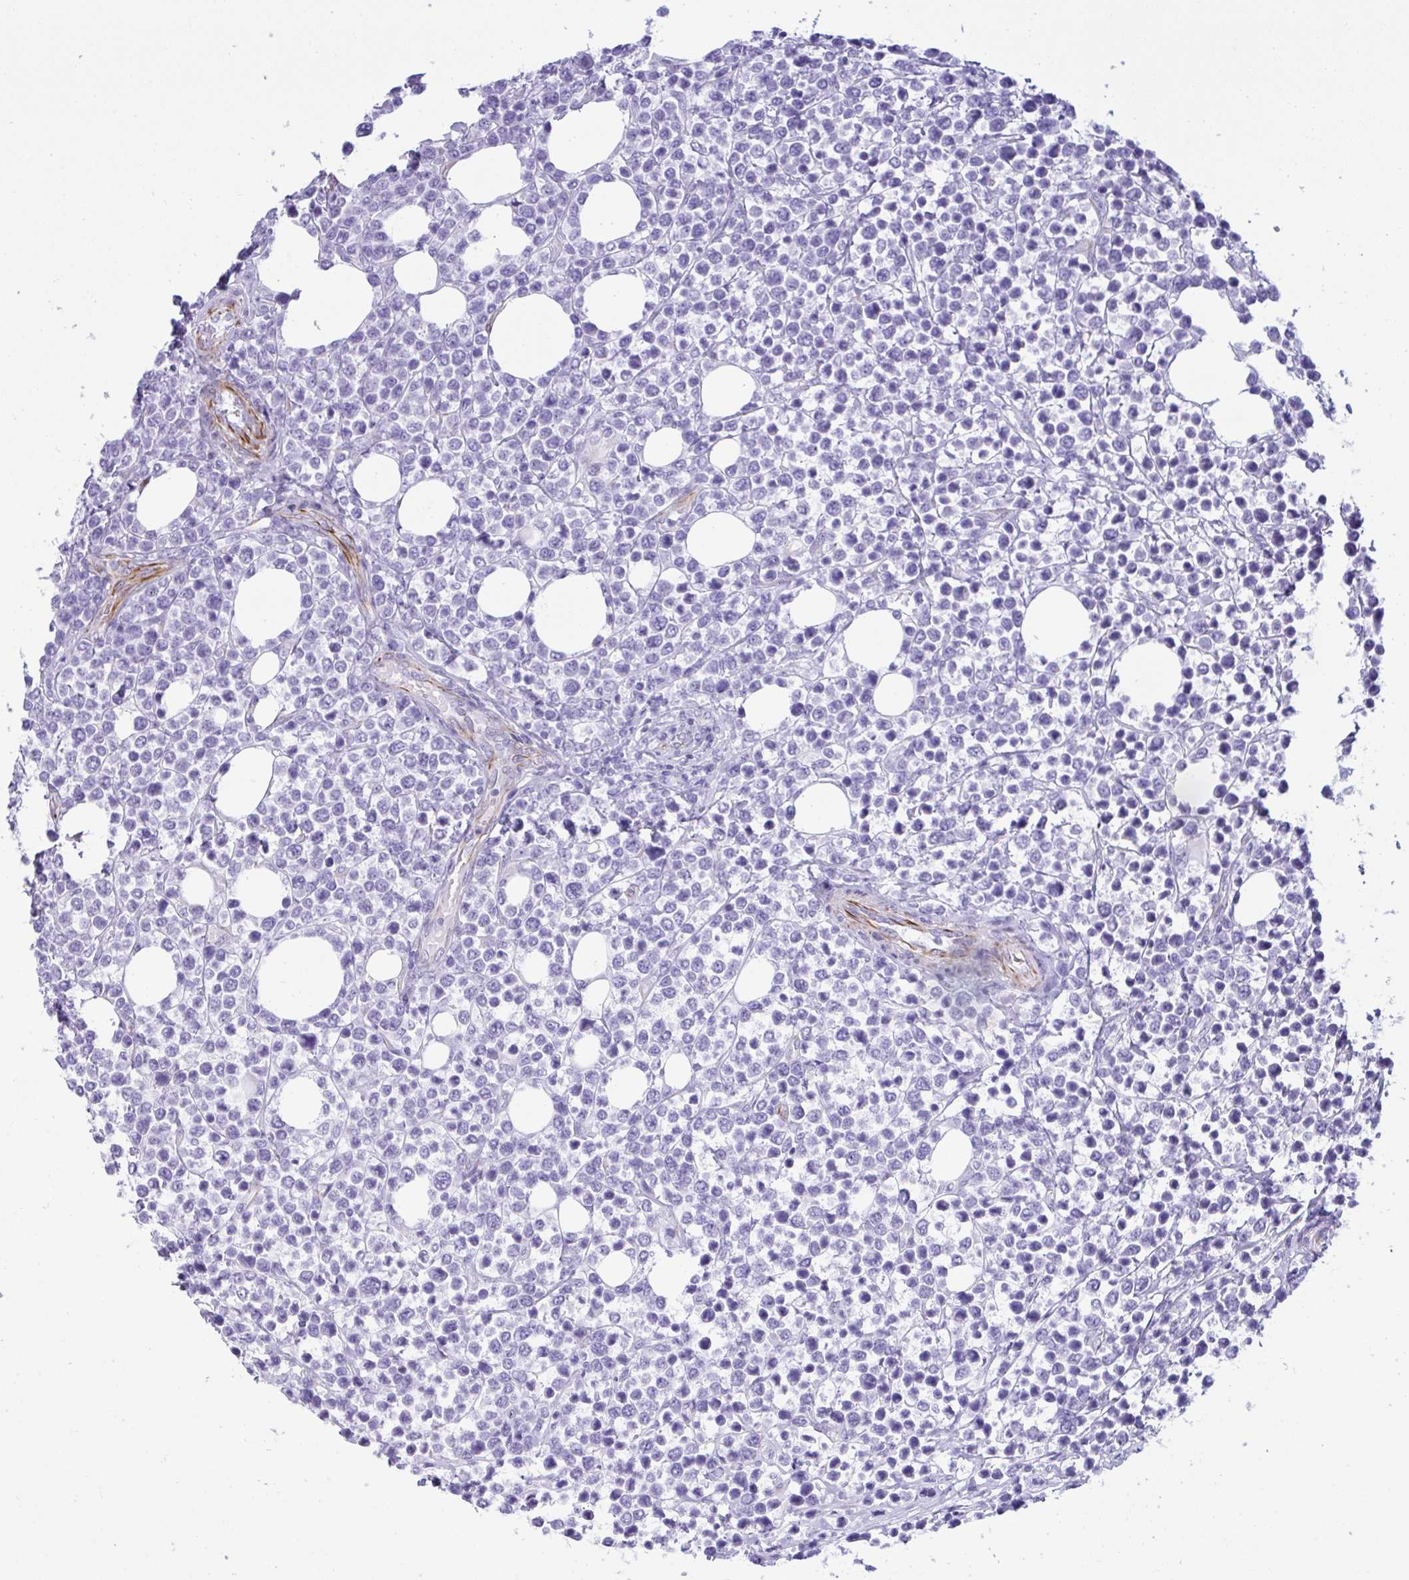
{"staining": {"intensity": "negative", "quantity": "none", "location": "none"}, "tissue": "lymphoma", "cell_type": "Tumor cells", "image_type": "cancer", "snomed": [{"axis": "morphology", "description": "Malignant lymphoma, non-Hodgkin's type, High grade"}, {"axis": "topography", "description": "Soft tissue"}], "caption": "Immunohistochemistry of human high-grade malignant lymphoma, non-Hodgkin's type reveals no expression in tumor cells.", "gene": "SMAD5", "patient": {"sex": "female", "age": 56}}